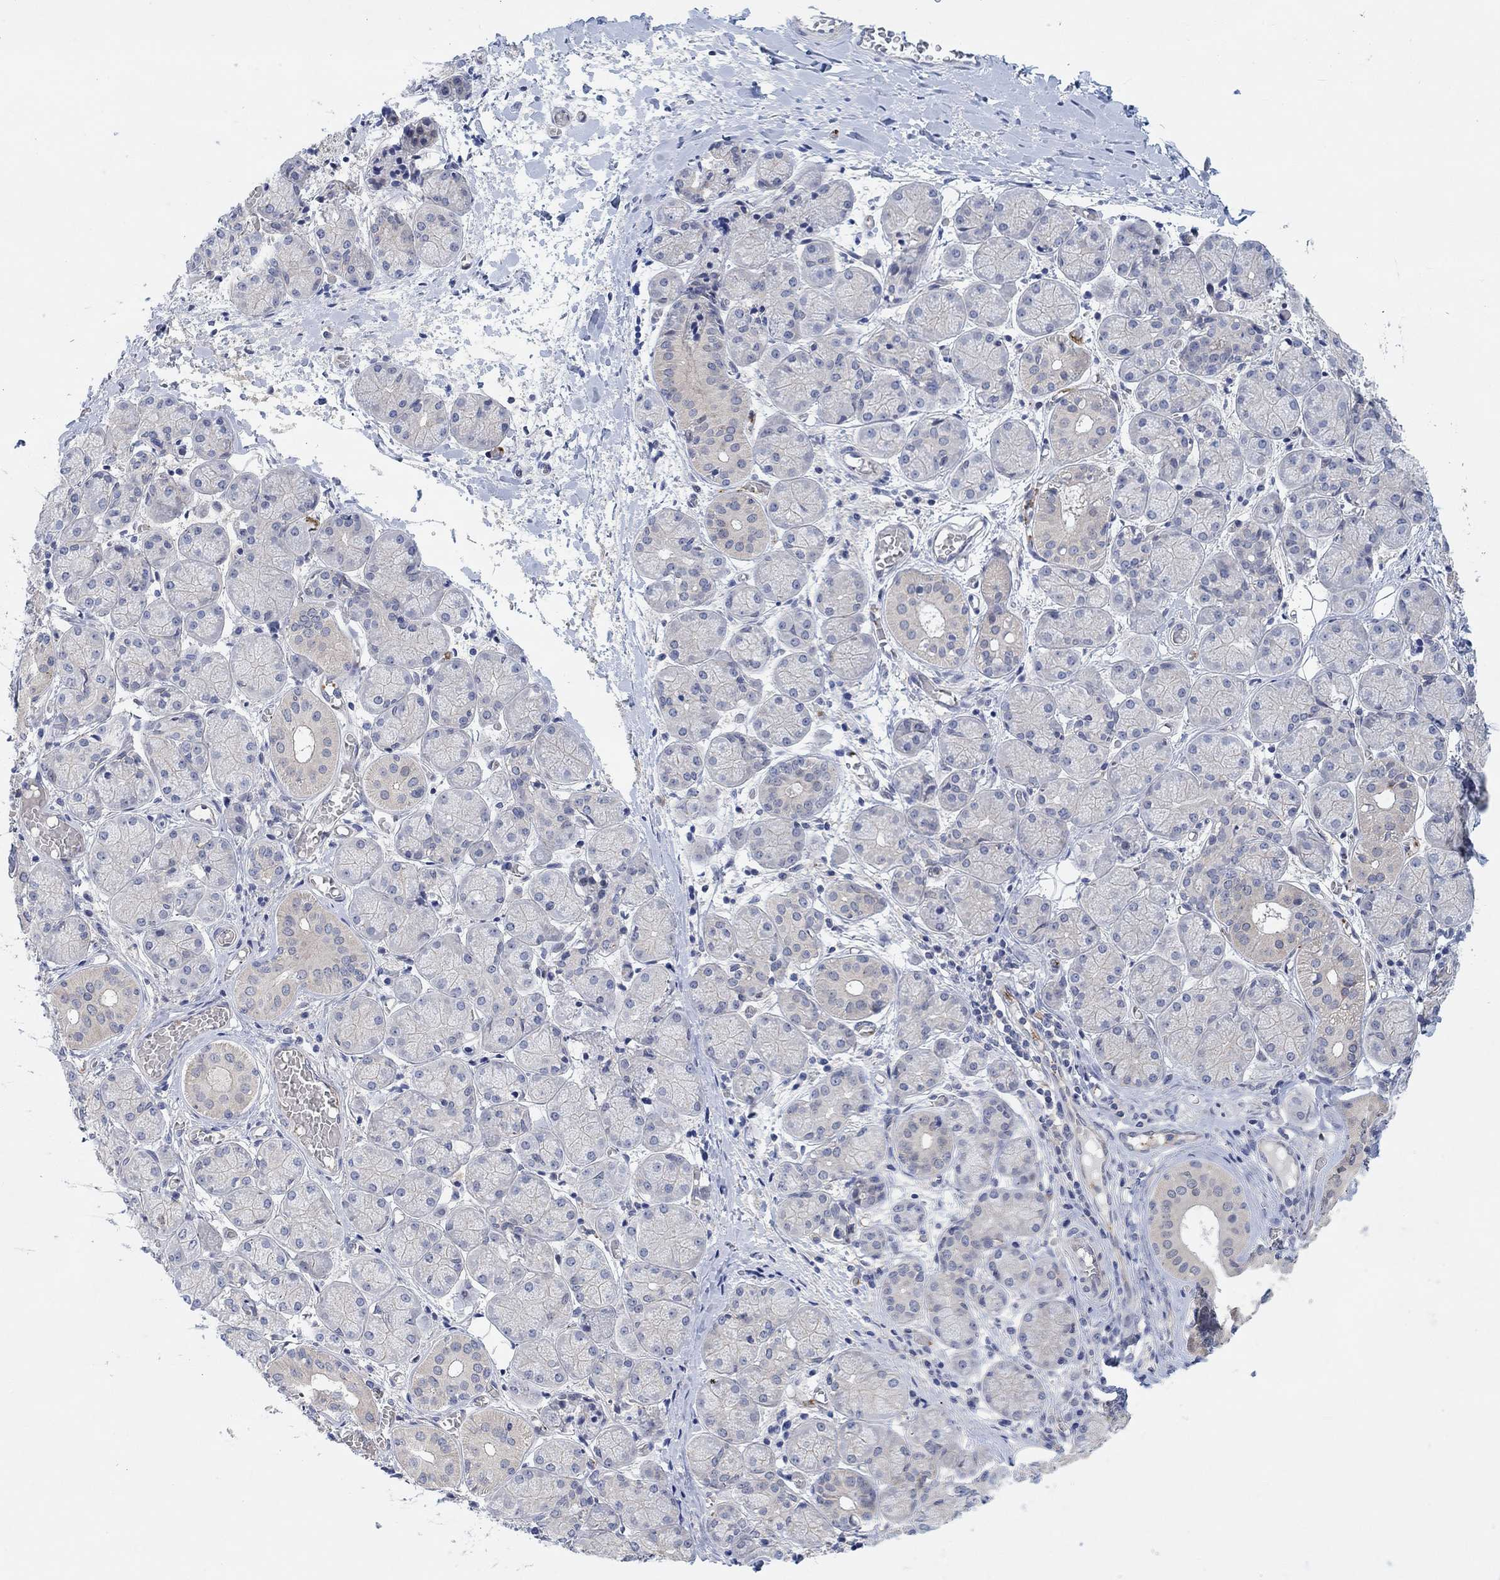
{"staining": {"intensity": "negative", "quantity": "none", "location": "none"}, "tissue": "salivary gland", "cell_type": "Glandular cells", "image_type": "normal", "snomed": [{"axis": "morphology", "description": "Normal tissue, NOS"}, {"axis": "topography", "description": "Salivary gland"}, {"axis": "topography", "description": "Peripheral nerve tissue"}], "caption": "DAB immunohistochemical staining of normal salivary gland shows no significant positivity in glandular cells.", "gene": "PMFBP1", "patient": {"sex": "female", "age": 24}}